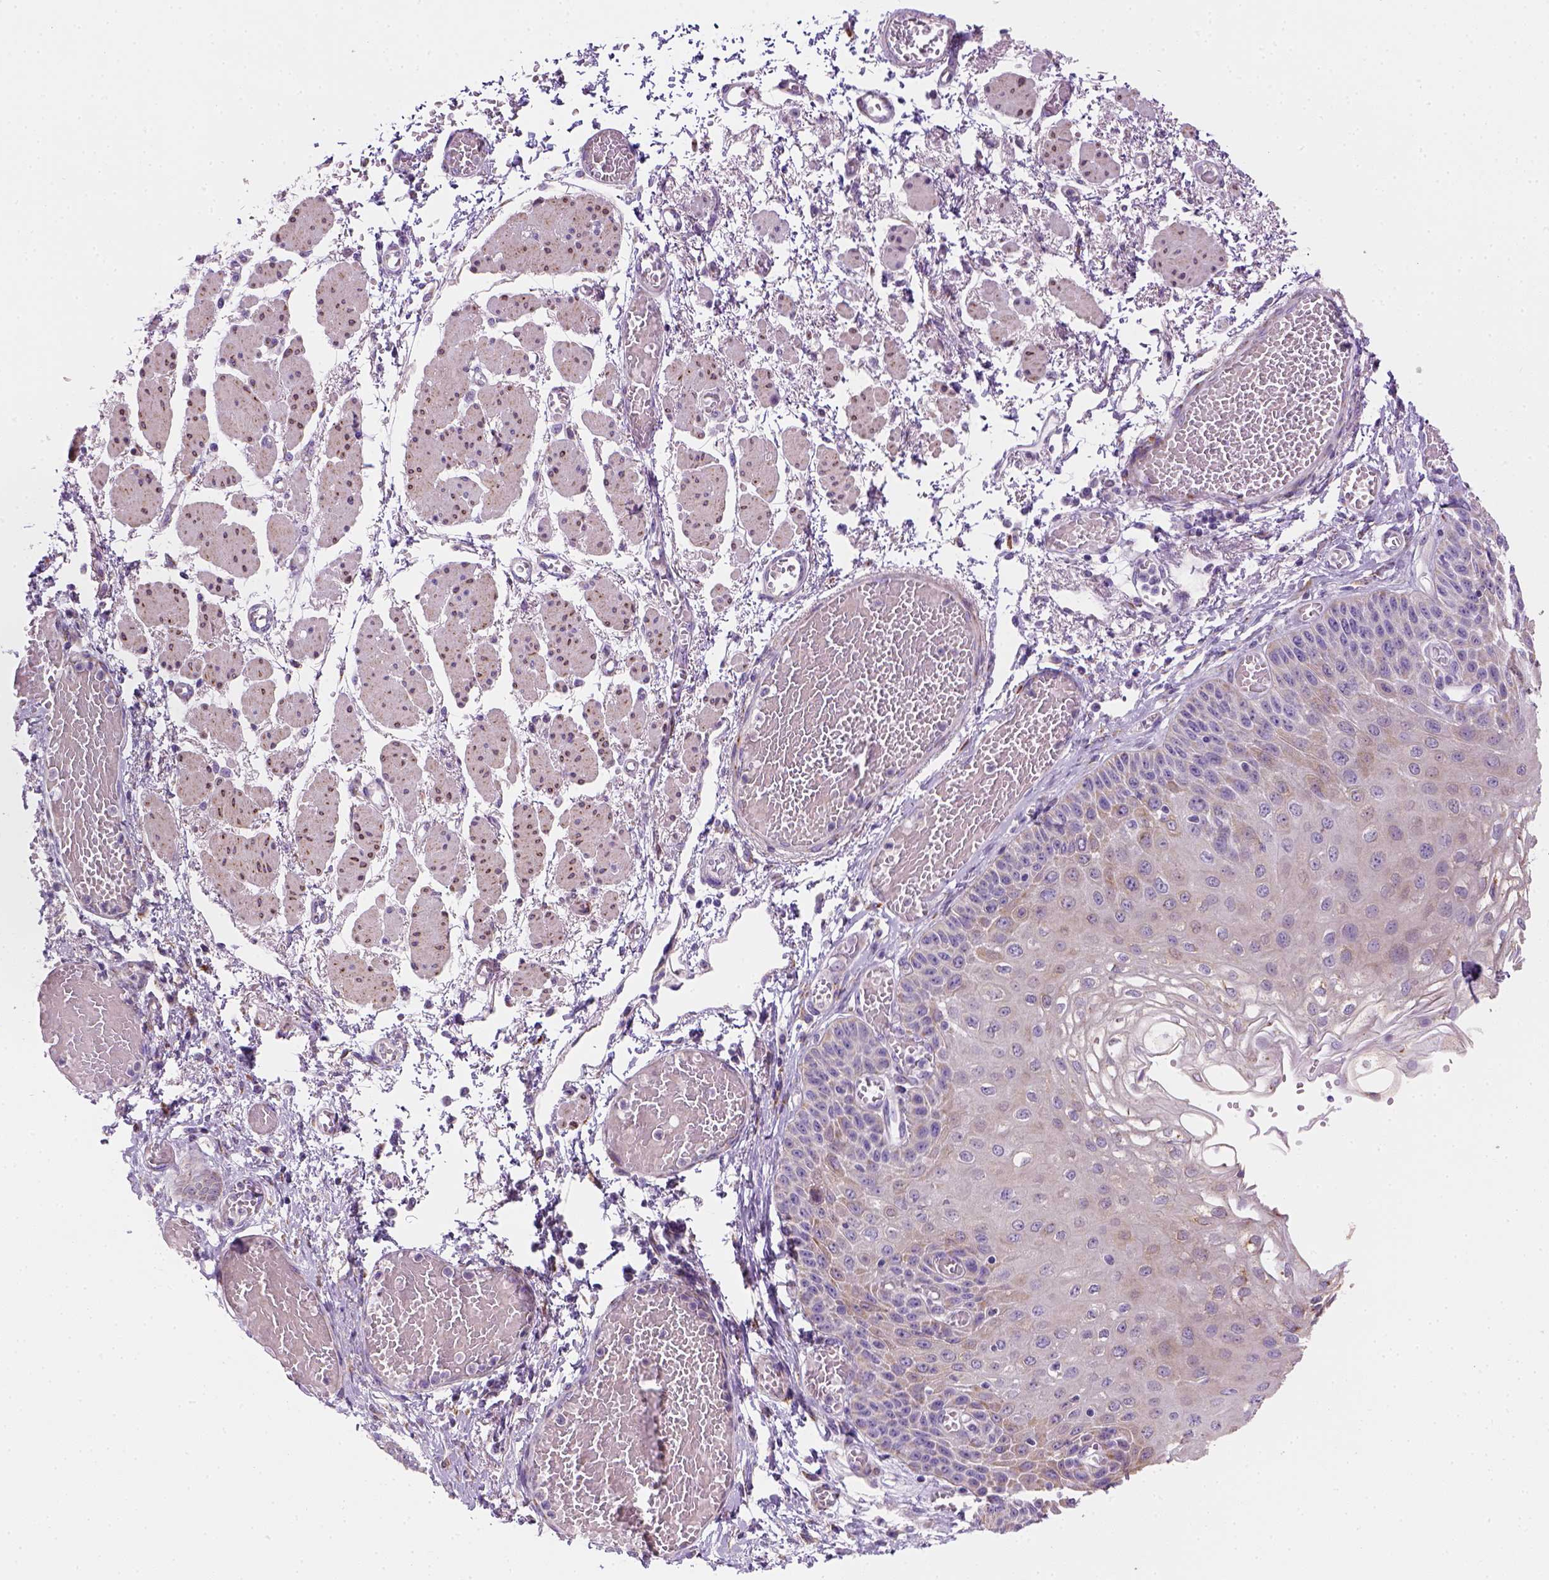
{"staining": {"intensity": "moderate", "quantity": "25%-75%", "location": "cytoplasmic/membranous"}, "tissue": "esophagus", "cell_type": "Squamous epithelial cells", "image_type": "normal", "snomed": [{"axis": "morphology", "description": "Normal tissue, NOS"}, {"axis": "morphology", "description": "Adenocarcinoma, NOS"}, {"axis": "topography", "description": "Esophagus"}], "caption": "Protein analysis of normal esophagus exhibits moderate cytoplasmic/membranous expression in approximately 25%-75% of squamous epithelial cells. (DAB (3,3'-diaminobenzidine) = brown stain, brightfield microscopy at high magnification).", "gene": "CES2", "patient": {"sex": "male", "age": 81}}